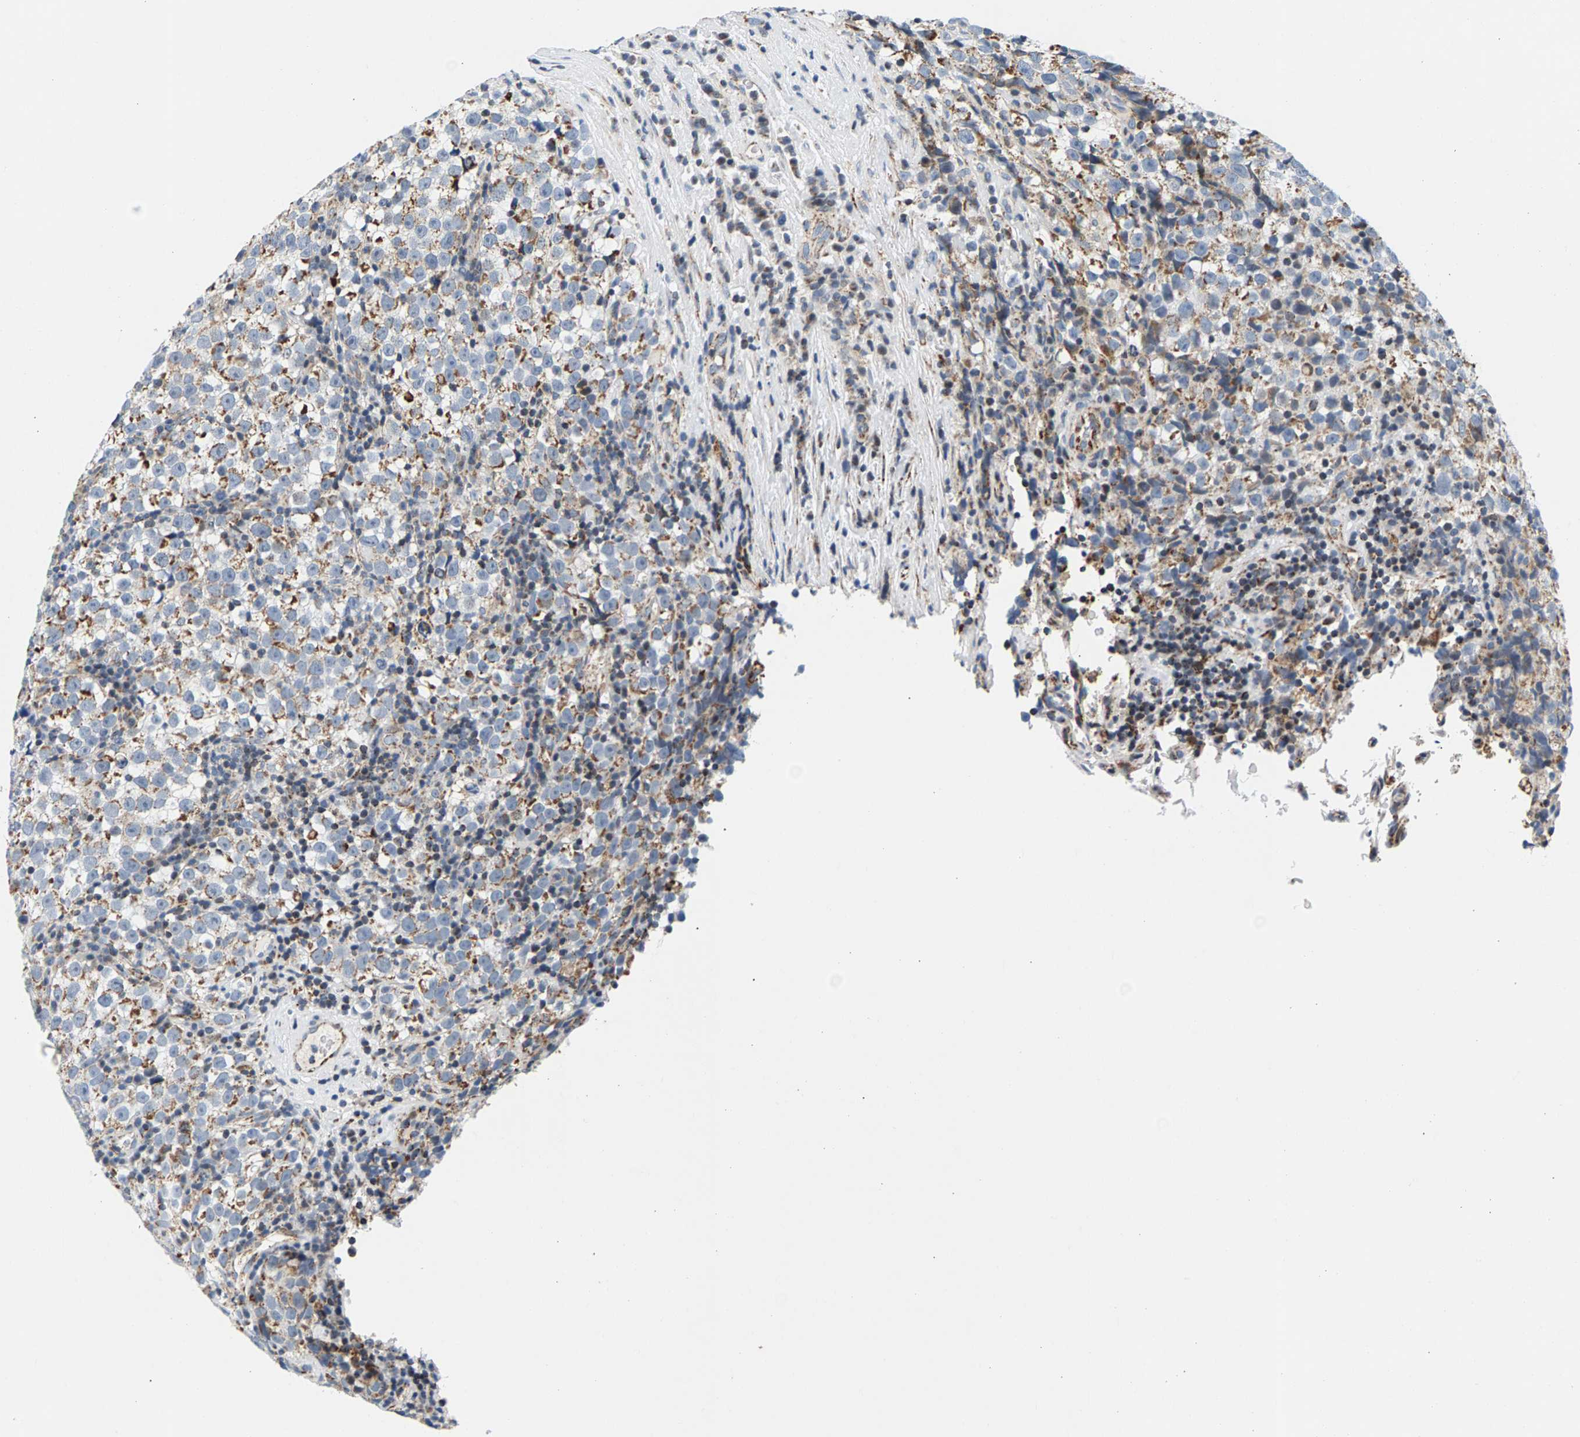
{"staining": {"intensity": "moderate", "quantity": "25%-75%", "location": "cytoplasmic/membranous"}, "tissue": "testis cancer", "cell_type": "Tumor cells", "image_type": "cancer", "snomed": [{"axis": "morphology", "description": "Normal tissue, NOS"}, {"axis": "morphology", "description": "Seminoma, NOS"}, {"axis": "topography", "description": "Testis"}], "caption": "A high-resolution histopathology image shows immunohistochemistry staining of testis cancer (seminoma), which demonstrates moderate cytoplasmic/membranous expression in about 25%-75% of tumor cells.", "gene": "PDE1A", "patient": {"sex": "male", "age": 43}}